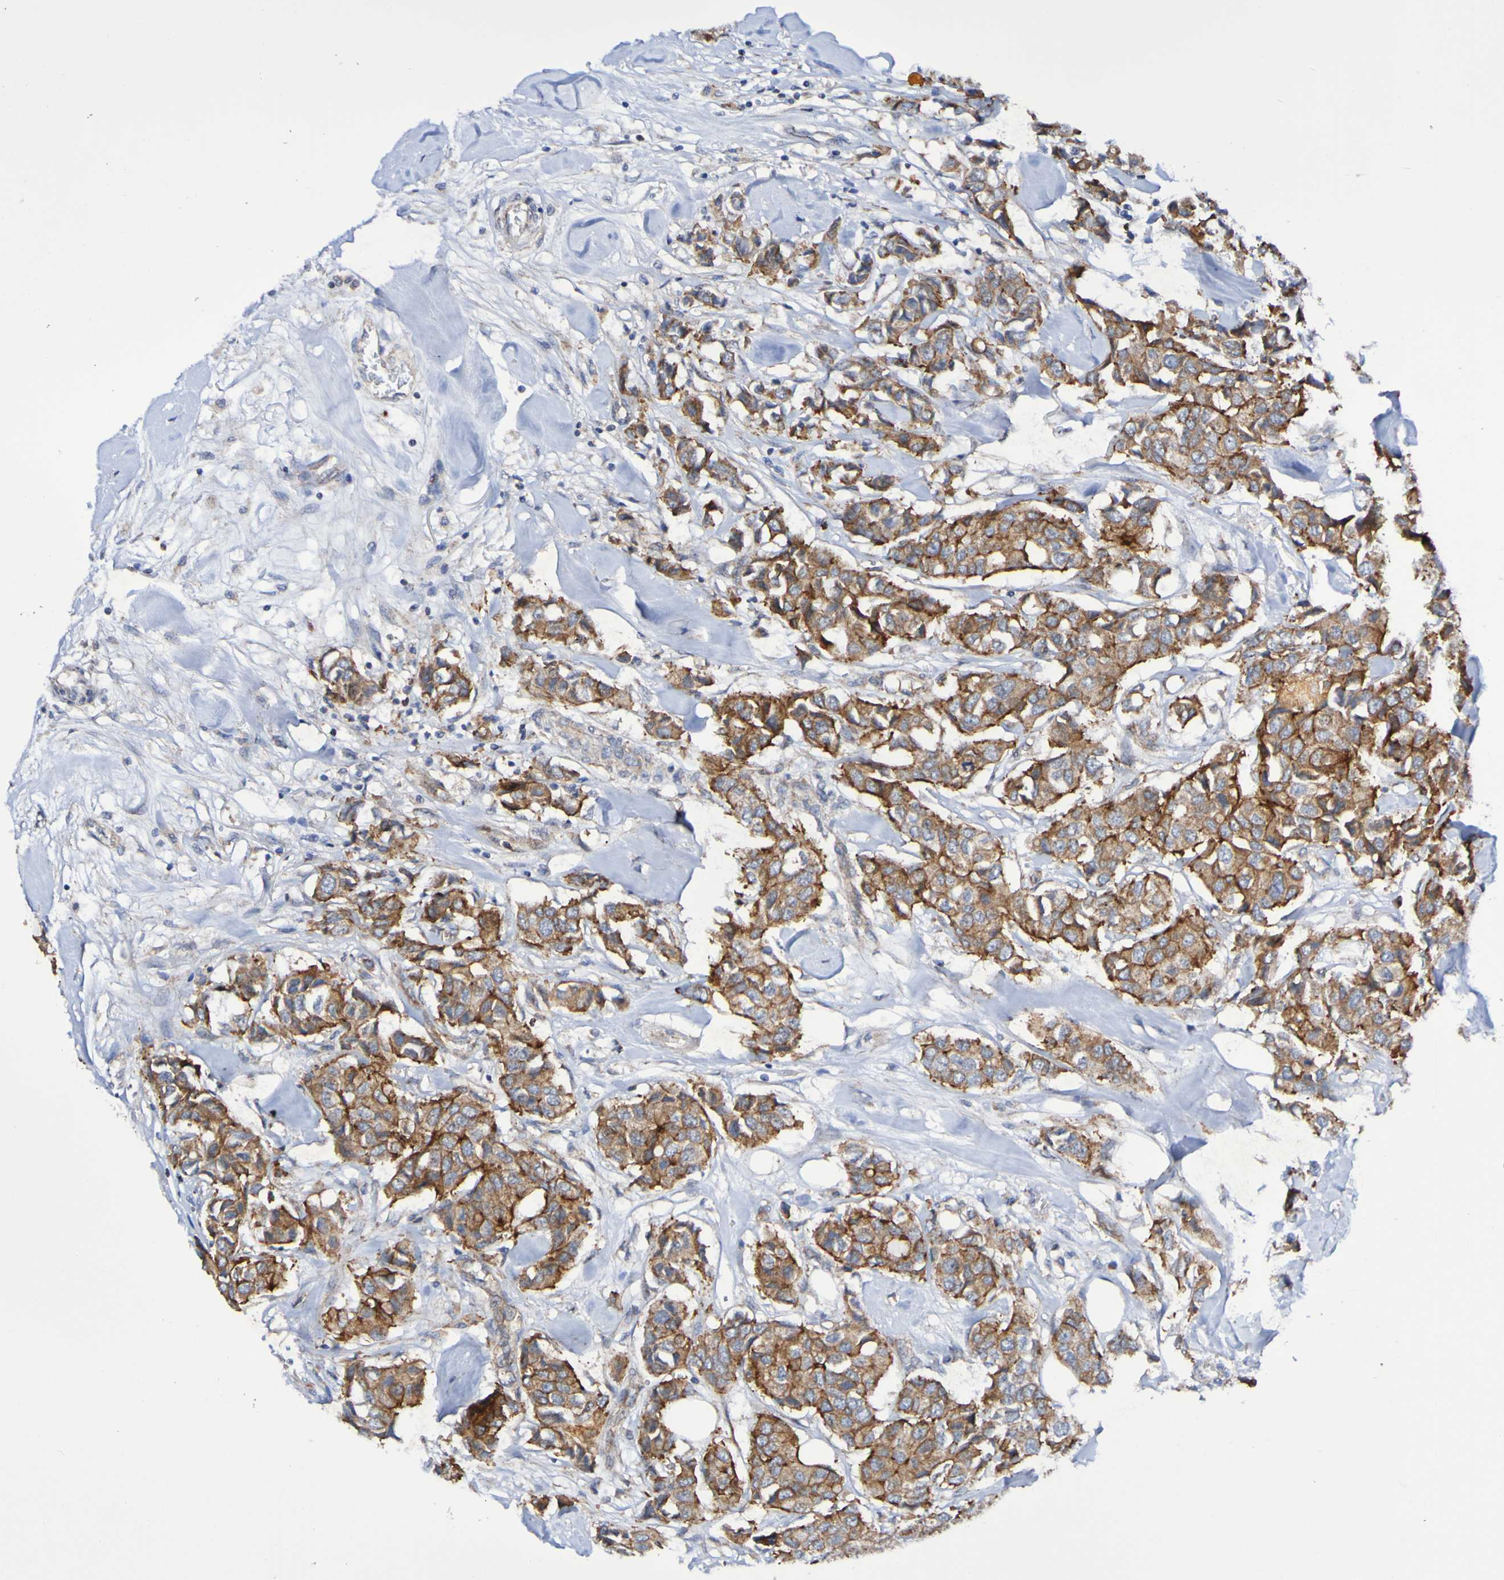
{"staining": {"intensity": "strong", "quantity": ">75%", "location": "cytoplasmic/membranous"}, "tissue": "breast cancer", "cell_type": "Tumor cells", "image_type": "cancer", "snomed": [{"axis": "morphology", "description": "Duct carcinoma"}, {"axis": "topography", "description": "Breast"}], "caption": "Immunohistochemical staining of human breast cancer (intraductal carcinoma) reveals high levels of strong cytoplasmic/membranous staining in about >75% of tumor cells.", "gene": "GJB1", "patient": {"sex": "female", "age": 80}}